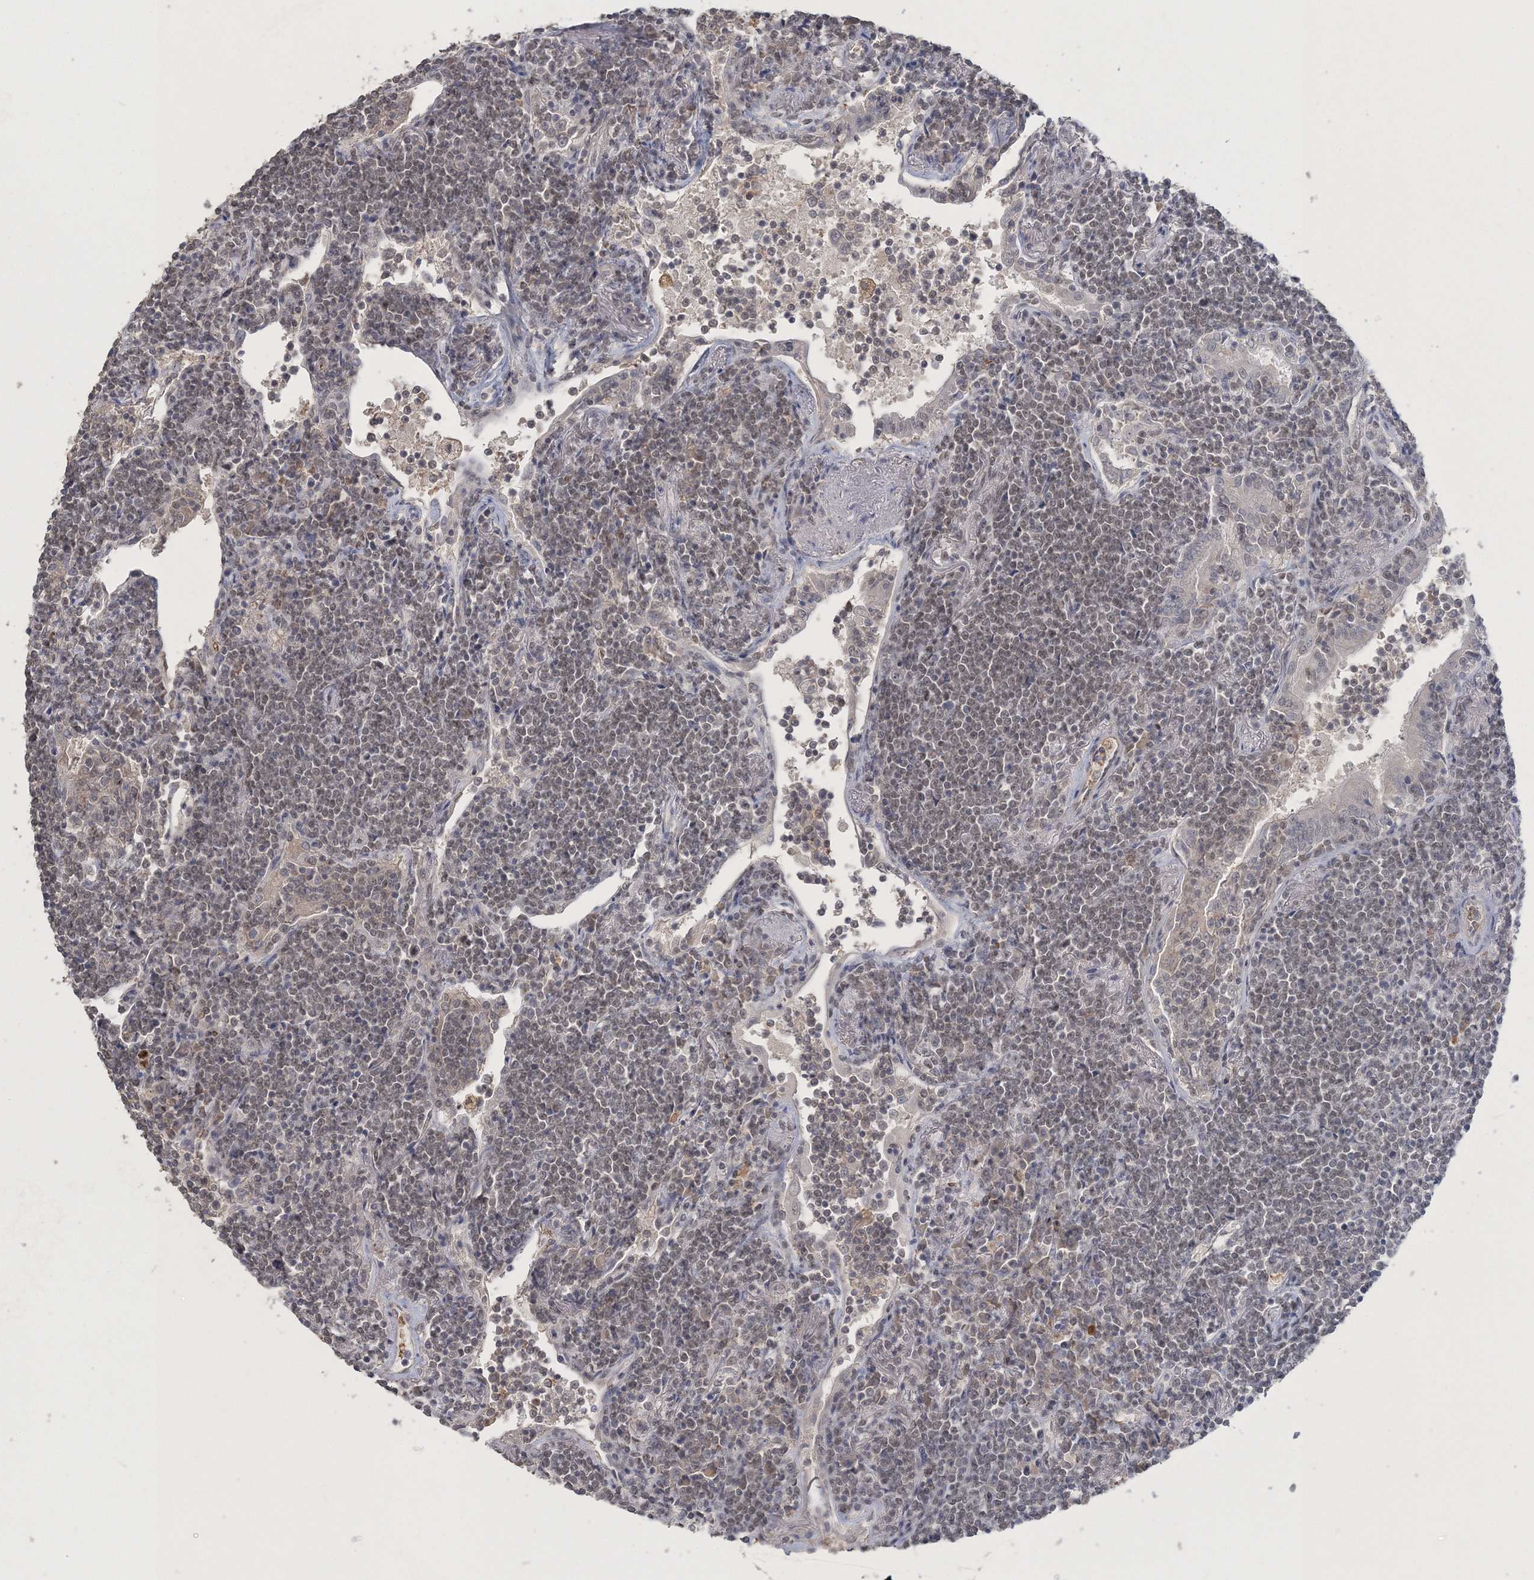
{"staining": {"intensity": "negative", "quantity": "none", "location": "none"}, "tissue": "lymphoma", "cell_type": "Tumor cells", "image_type": "cancer", "snomed": [{"axis": "morphology", "description": "Malignant lymphoma, non-Hodgkin's type, Low grade"}, {"axis": "topography", "description": "Lung"}], "caption": "DAB immunohistochemical staining of human lymphoma shows no significant expression in tumor cells. (DAB (3,3'-diaminobenzidine) immunohistochemistry with hematoxylin counter stain).", "gene": "UIMC1", "patient": {"sex": "female", "age": 71}}